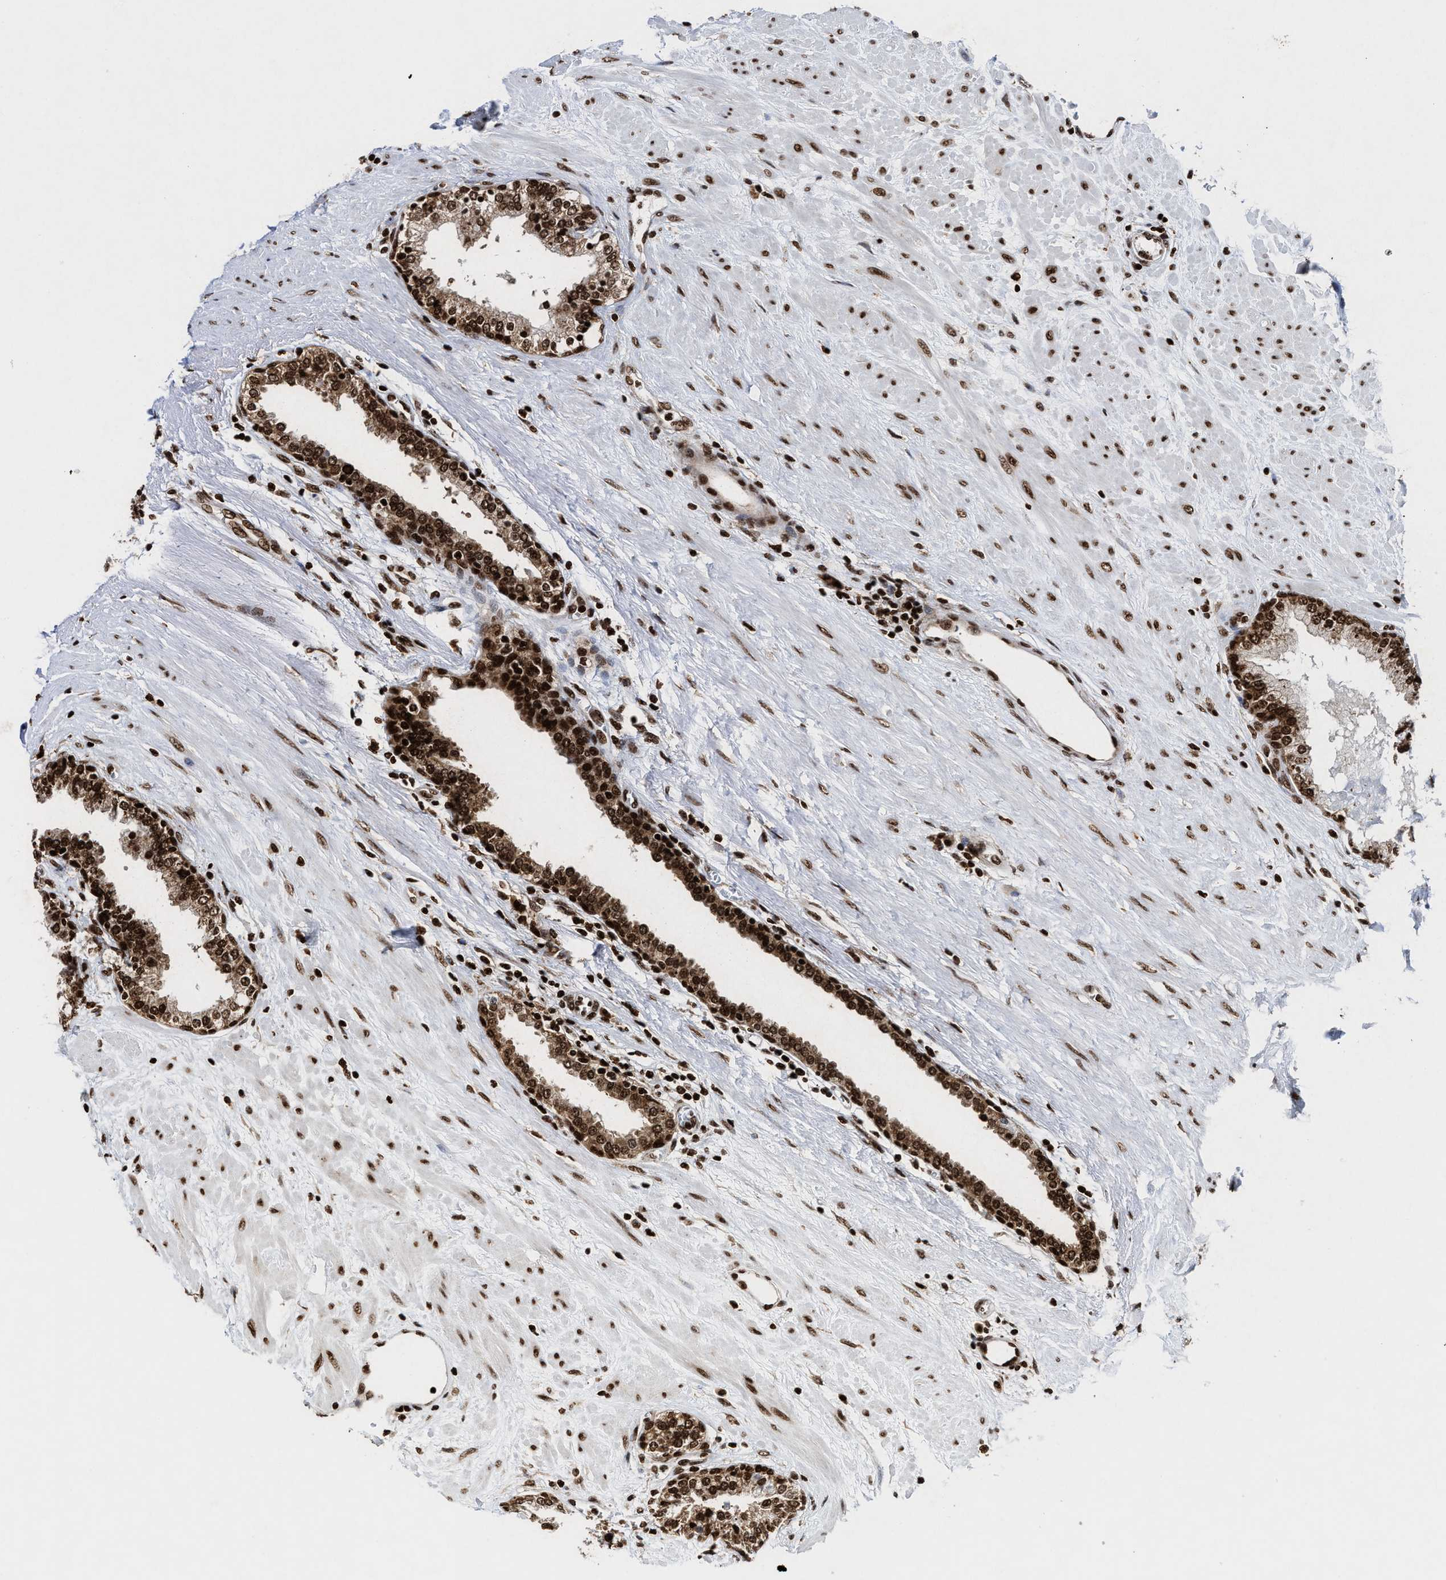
{"staining": {"intensity": "strong", "quantity": ">75%", "location": "cytoplasmic/membranous,nuclear"}, "tissue": "prostate", "cell_type": "Glandular cells", "image_type": "normal", "snomed": [{"axis": "morphology", "description": "Normal tissue, NOS"}, {"axis": "topography", "description": "Prostate"}], "caption": "IHC of unremarkable human prostate exhibits high levels of strong cytoplasmic/membranous,nuclear expression in approximately >75% of glandular cells. (brown staining indicates protein expression, while blue staining denotes nuclei).", "gene": "ALYREF", "patient": {"sex": "male", "age": 51}}